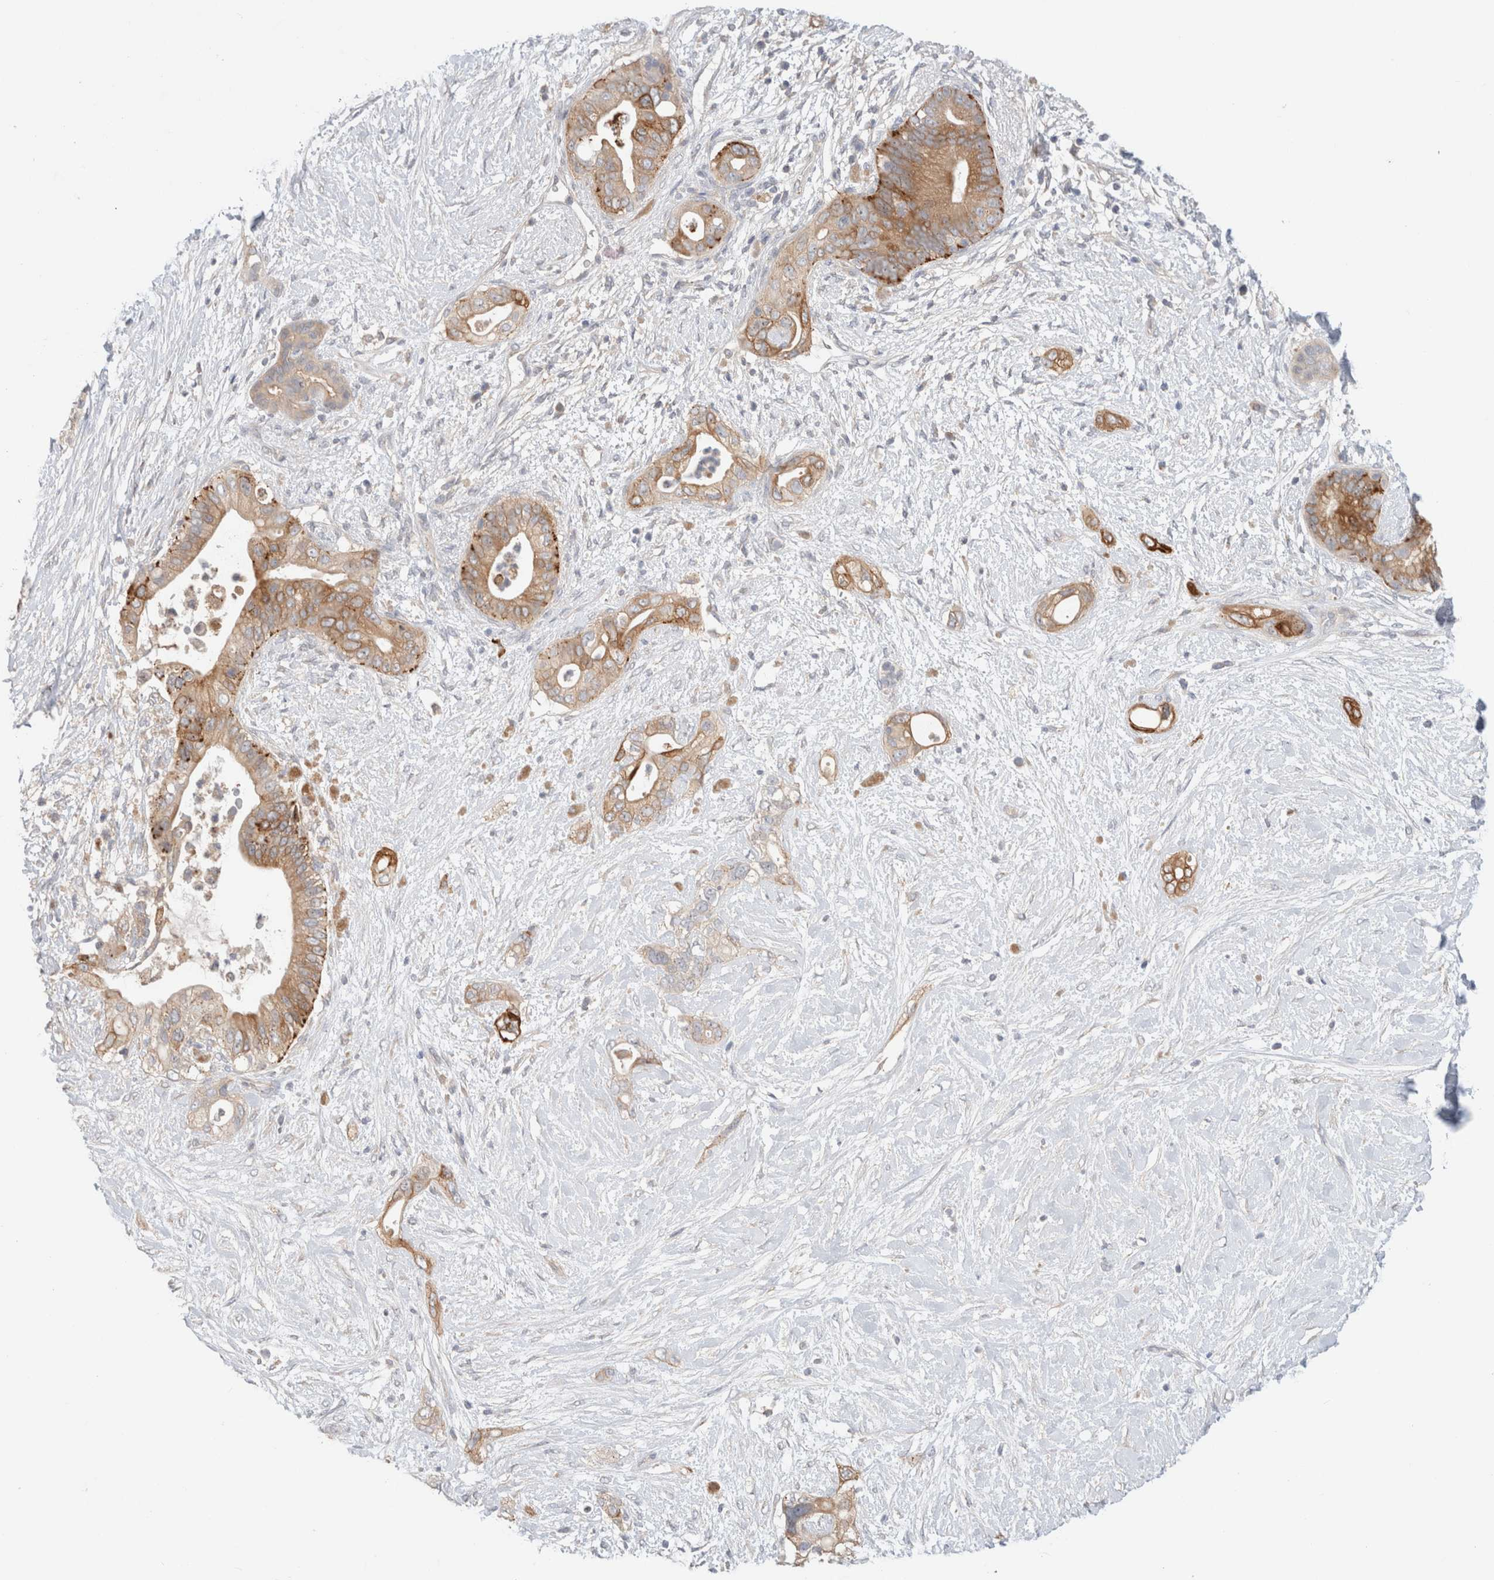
{"staining": {"intensity": "moderate", "quantity": ">75%", "location": "cytoplasmic/membranous"}, "tissue": "pancreatic cancer", "cell_type": "Tumor cells", "image_type": "cancer", "snomed": [{"axis": "morphology", "description": "Adenocarcinoma, NOS"}, {"axis": "topography", "description": "Pancreas"}], "caption": "Brown immunohistochemical staining in pancreatic cancer shows moderate cytoplasmic/membranous positivity in about >75% of tumor cells.", "gene": "SDR16C5", "patient": {"sex": "male", "age": 53}}